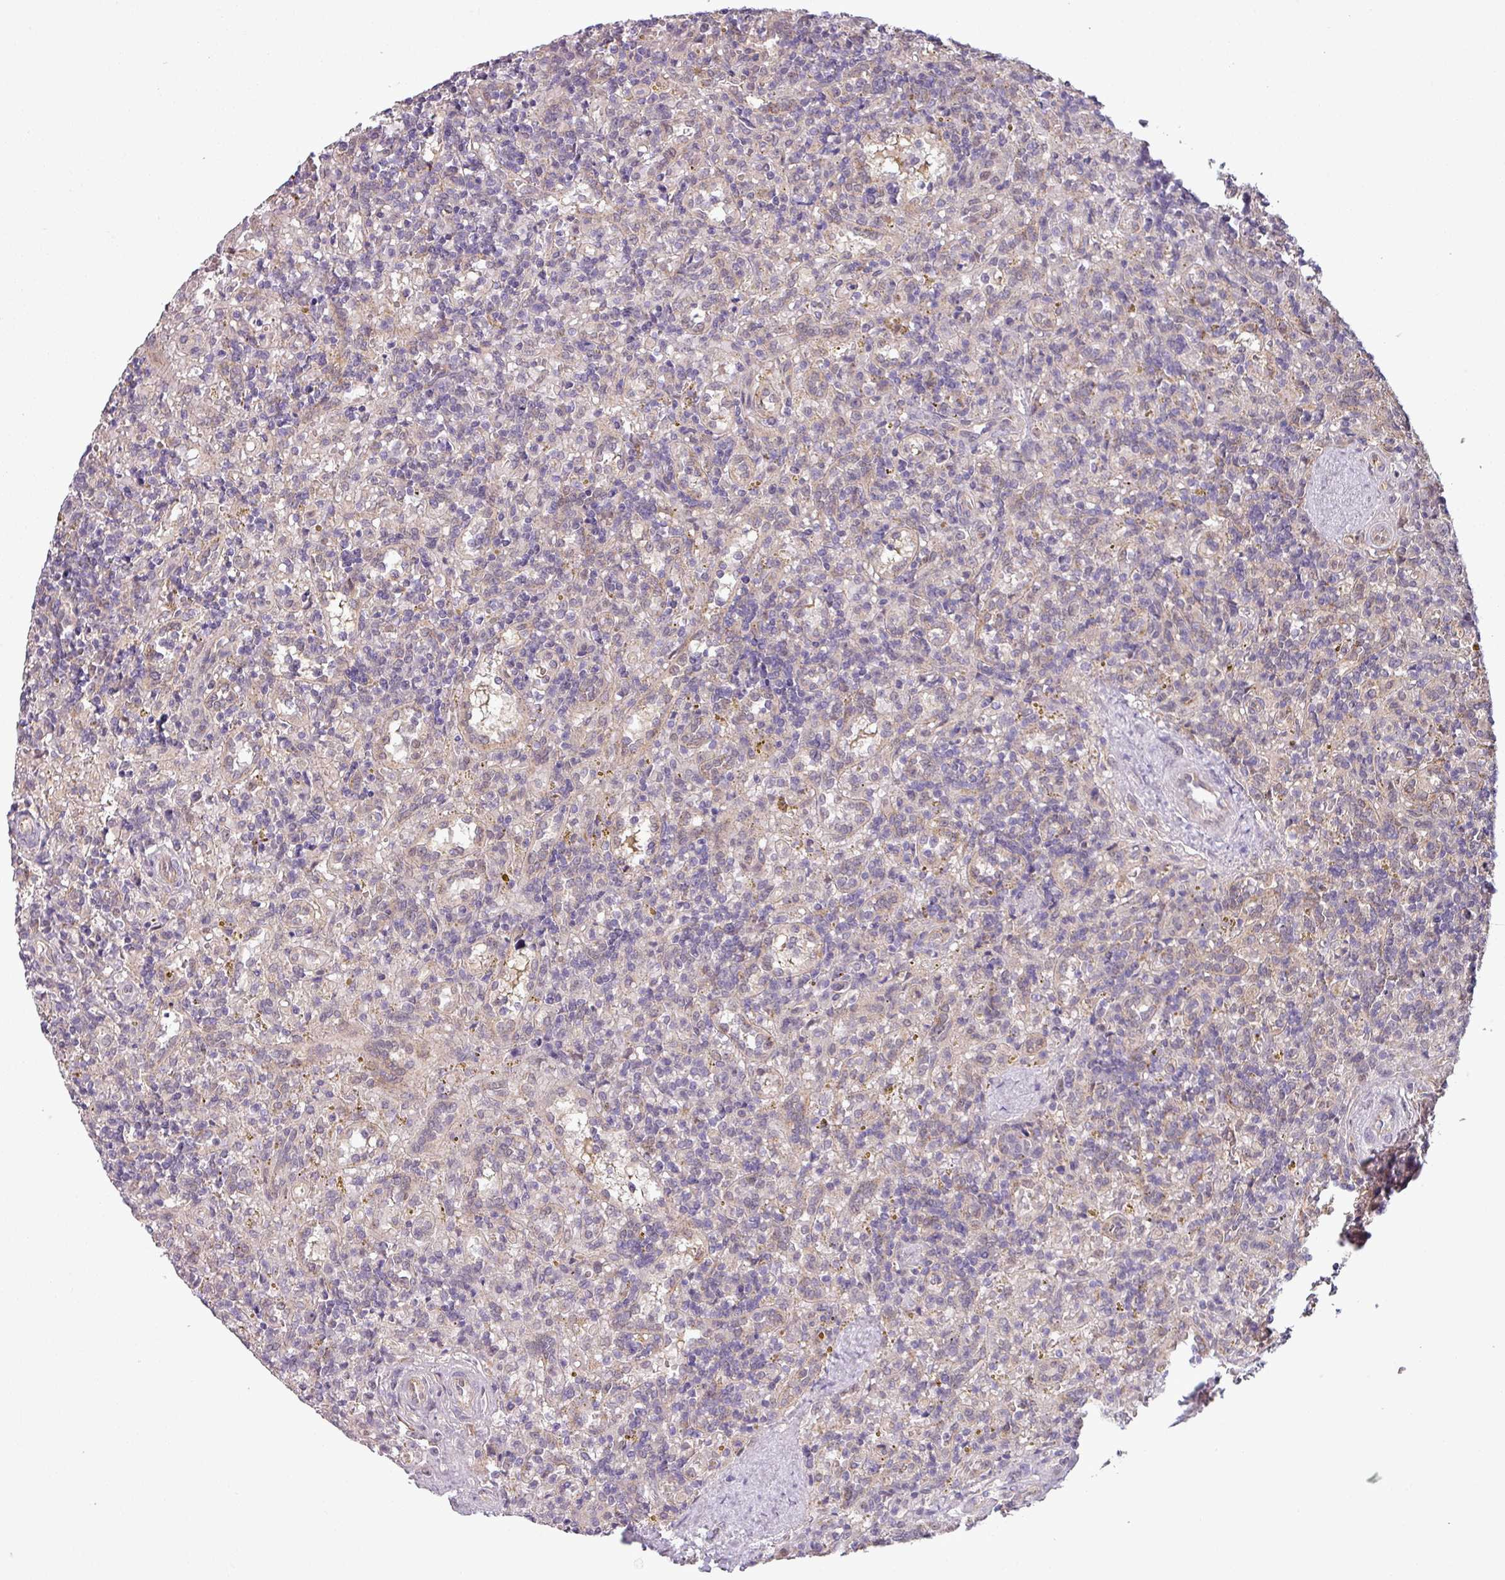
{"staining": {"intensity": "negative", "quantity": "none", "location": "none"}, "tissue": "lymphoma", "cell_type": "Tumor cells", "image_type": "cancer", "snomed": [{"axis": "morphology", "description": "Malignant lymphoma, non-Hodgkin's type, Low grade"}, {"axis": "topography", "description": "Spleen"}], "caption": "Tumor cells are negative for protein expression in human malignant lymphoma, non-Hodgkin's type (low-grade).", "gene": "CCDC144A", "patient": {"sex": "male", "age": 67}}